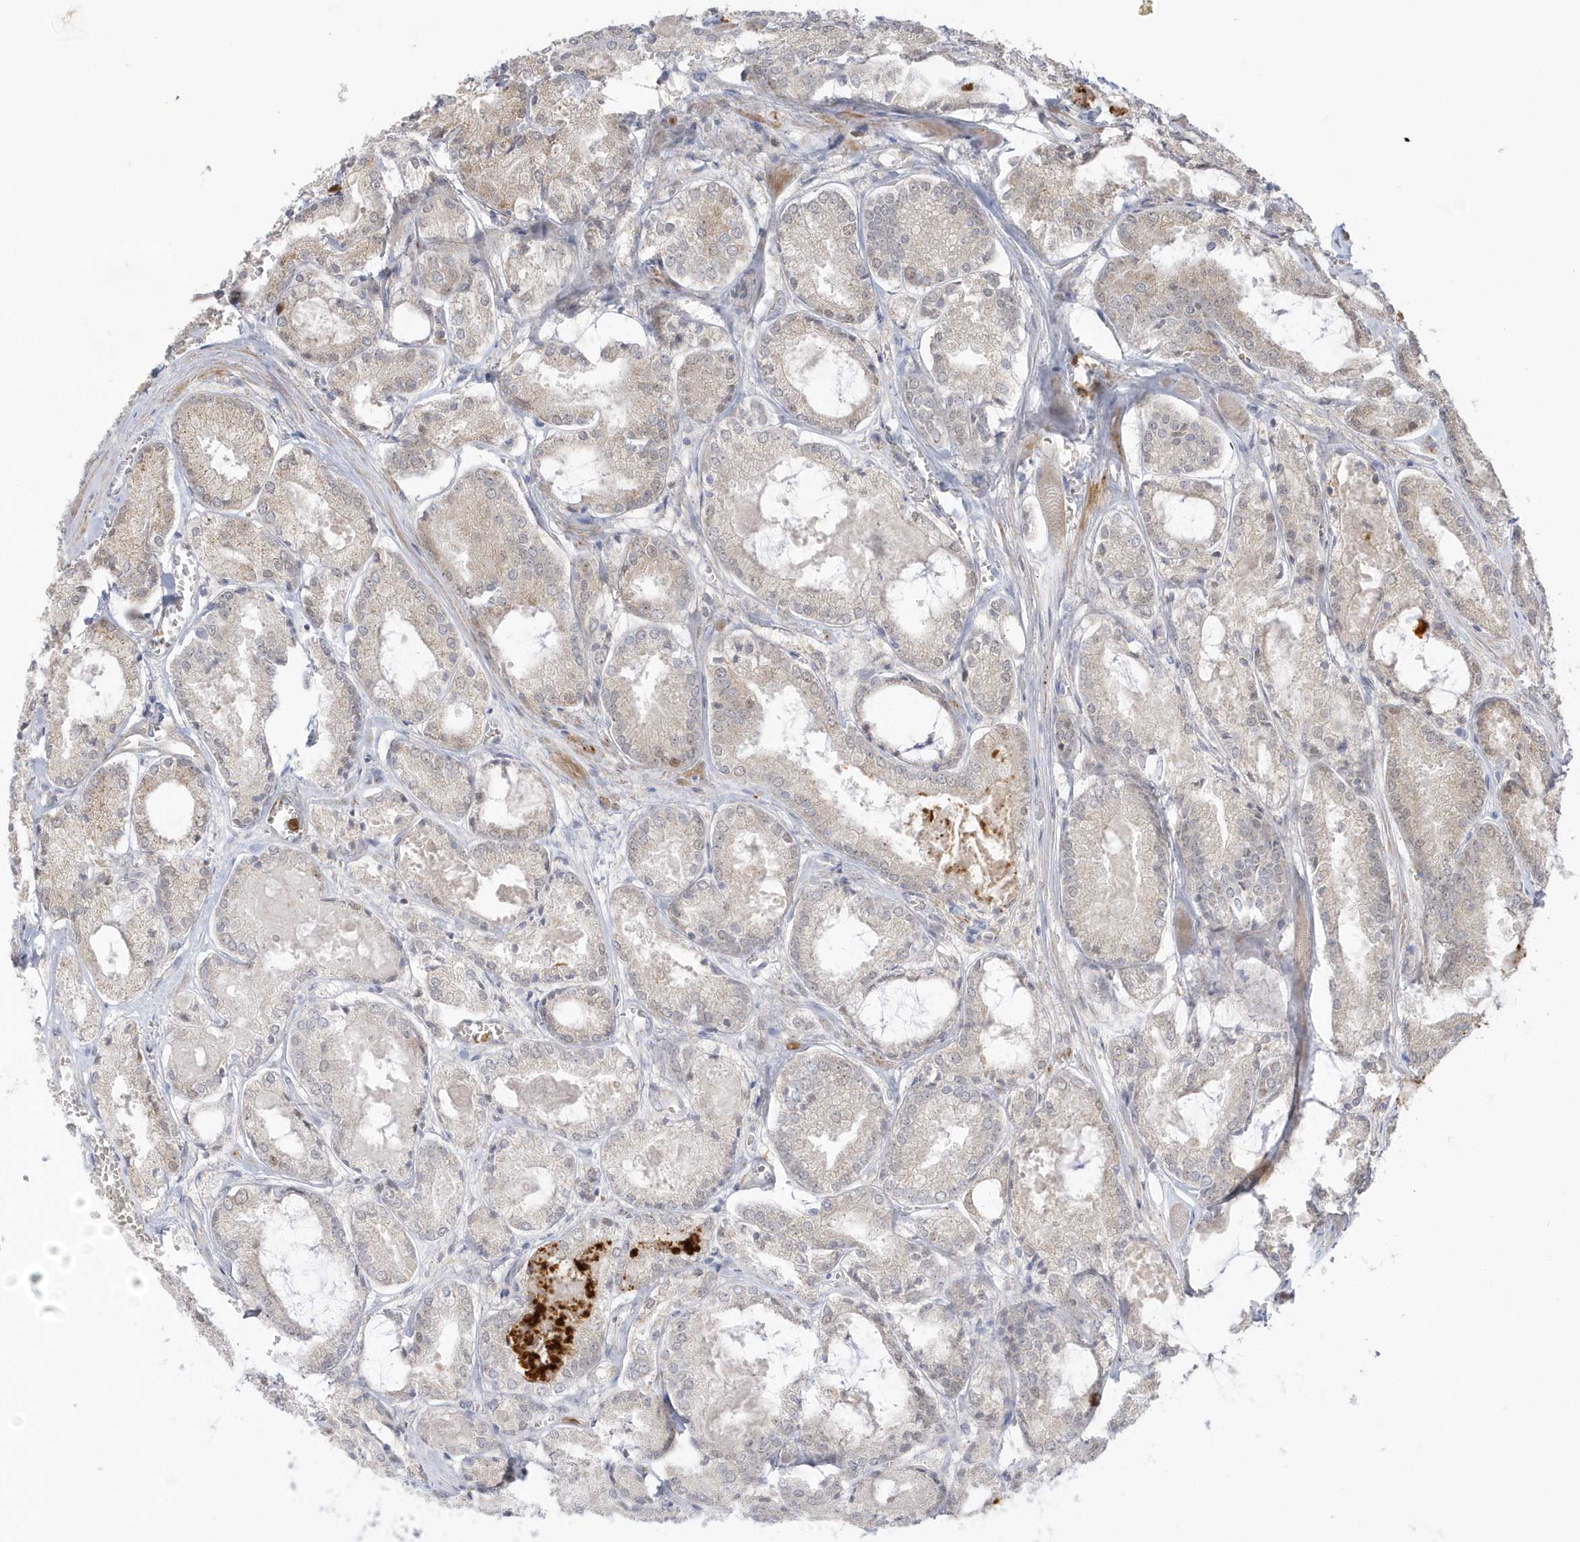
{"staining": {"intensity": "weak", "quantity": "<25%", "location": "cytoplasmic/membranous"}, "tissue": "prostate cancer", "cell_type": "Tumor cells", "image_type": "cancer", "snomed": [{"axis": "morphology", "description": "Adenocarcinoma, Low grade"}, {"axis": "topography", "description": "Prostate"}], "caption": "Prostate cancer stained for a protein using immunohistochemistry (IHC) reveals no positivity tumor cells.", "gene": "NAF1", "patient": {"sex": "male", "age": 67}}